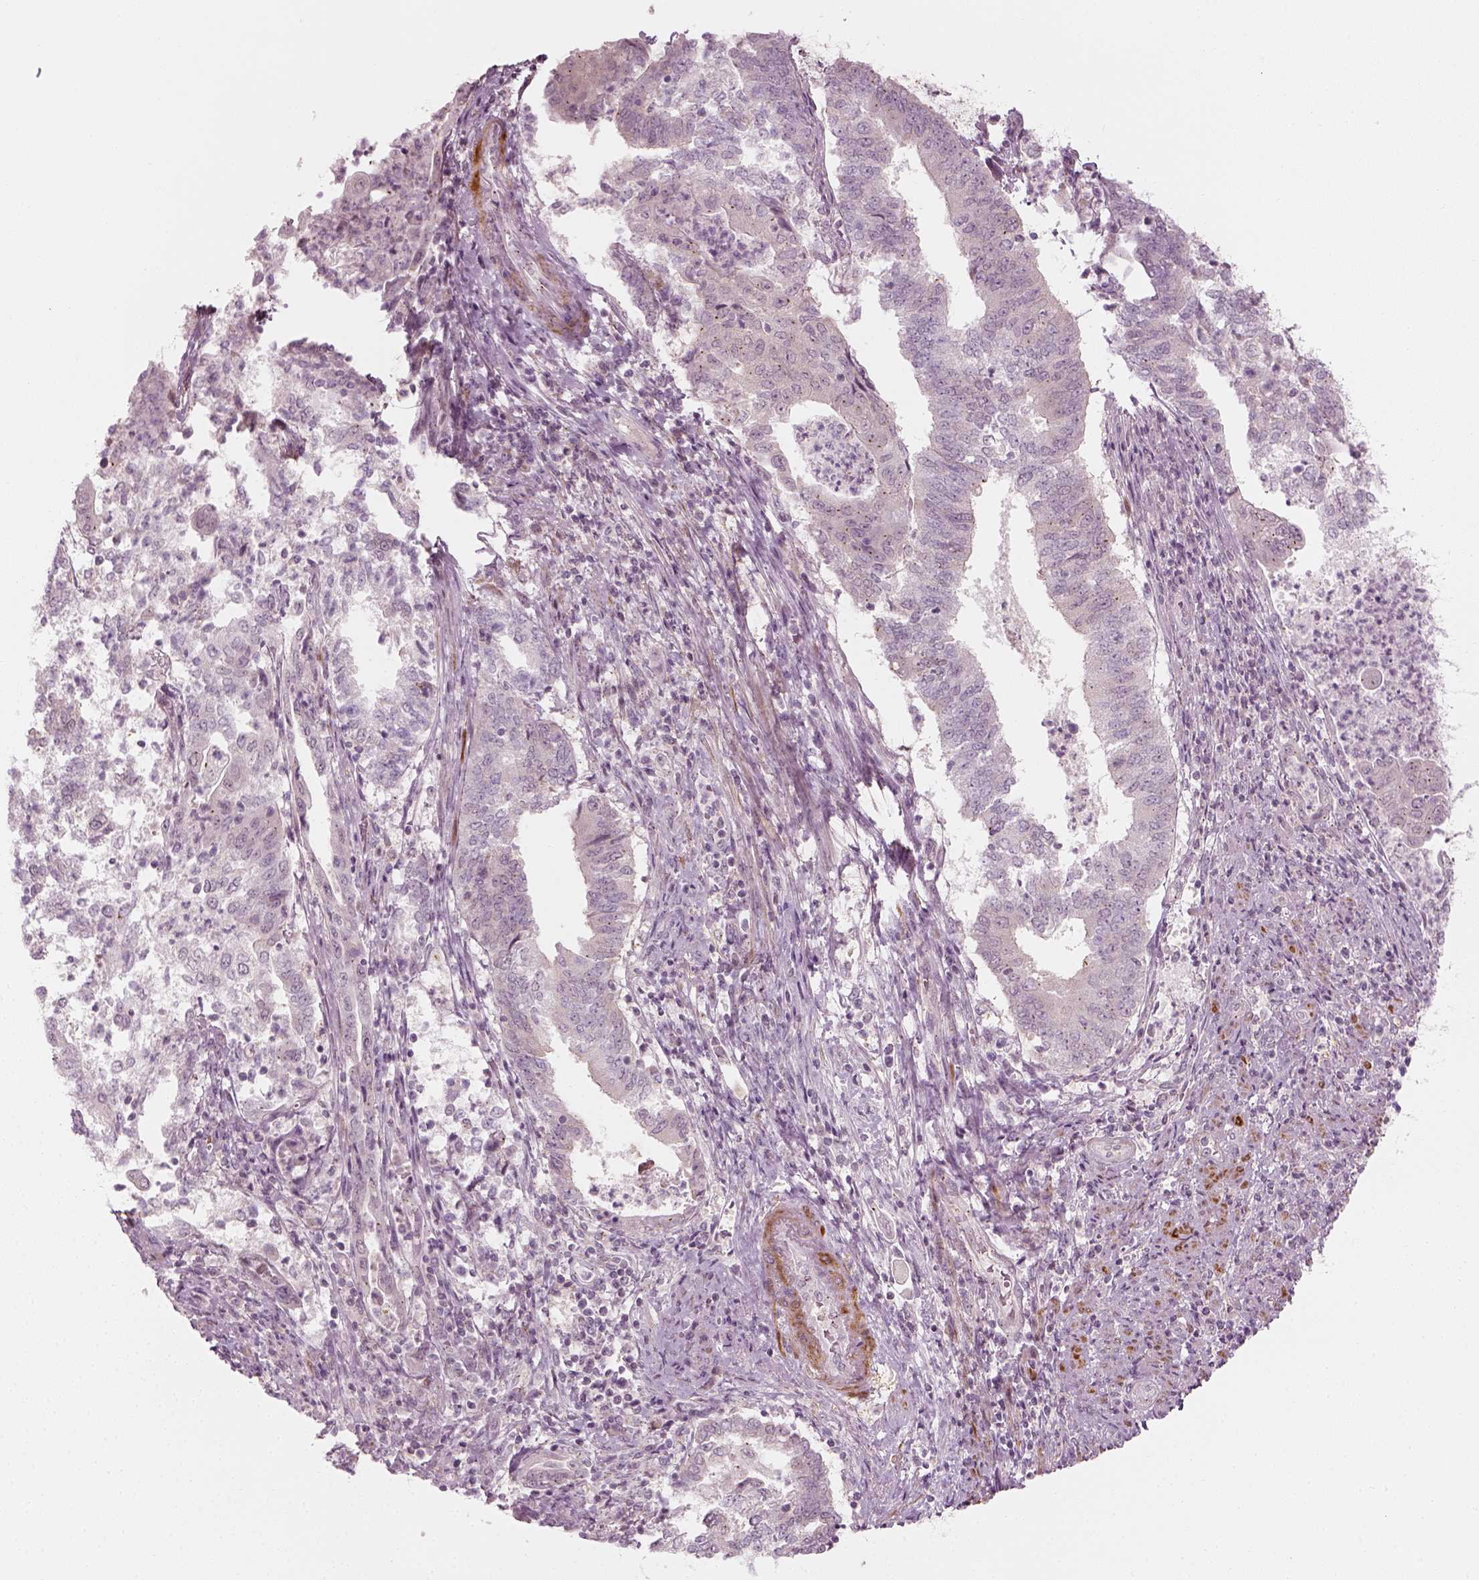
{"staining": {"intensity": "negative", "quantity": "none", "location": "none"}, "tissue": "endometrial cancer", "cell_type": "Tumor cells", "image_type": "cancer", "snomed": [{"axis": "morphology", "description": "Adenocarcinoma, NOS"}, {"axis": "topography", "description": "Endometrium"}], "caption": "A high-resolution photomicrograph shows immunohistochemistry staining of endometrial adenocarcinoma, which reveals no significant staining in tumor cells. Brightfield microscopy of immunohistochemistry stained with DAB (3,3'-diaminobenzidine) (brown) and hematoxylin (blue), captured at high magnification.", "gene": "MLIP", "patient": {"sex": "female", "age": 65}}